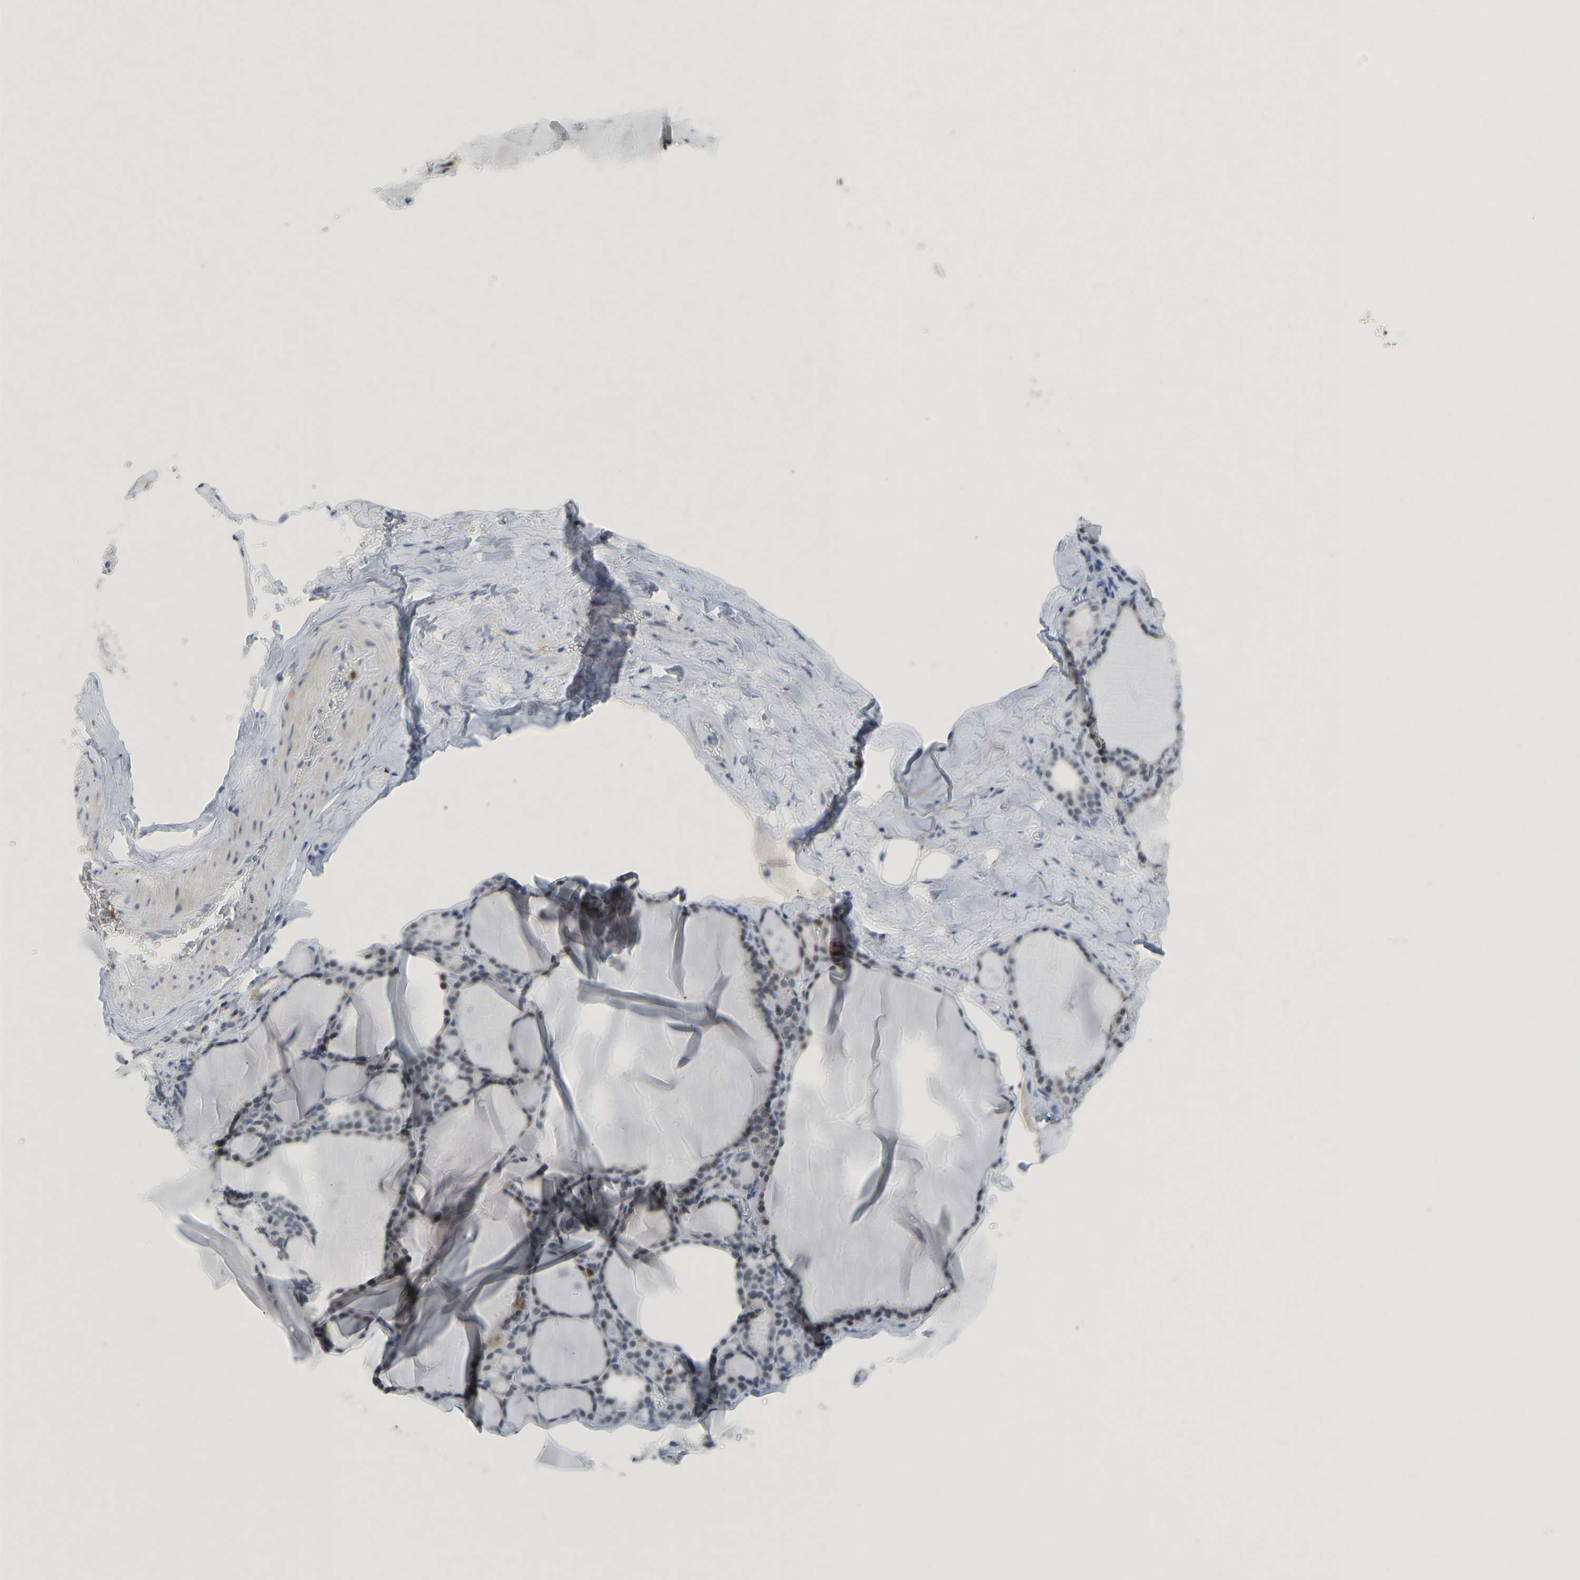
{"staining": {"intensity": "negative", "quantity": "none", "location": "none"}, "tissue": "thyroid gland", "cell_type": "Glandular cells", "image_type": "normal", "snomed": [{"axis": "morphology", "description": "Normal tissue, NOS"}, {"axis": "topography", "description": "Thyroid gland"}], "caption": "Immunohistochemistry micrograph of benign thyroid gland stained for a protein (brown), which shows no expression in glandular cells. Brightfield microscopy of IHC stained with DAB (brown) and hematoxylin (blue), captured at high magnification.", "gene": "TXNDC2", "patient": {"sex": "male", "age": 56}}